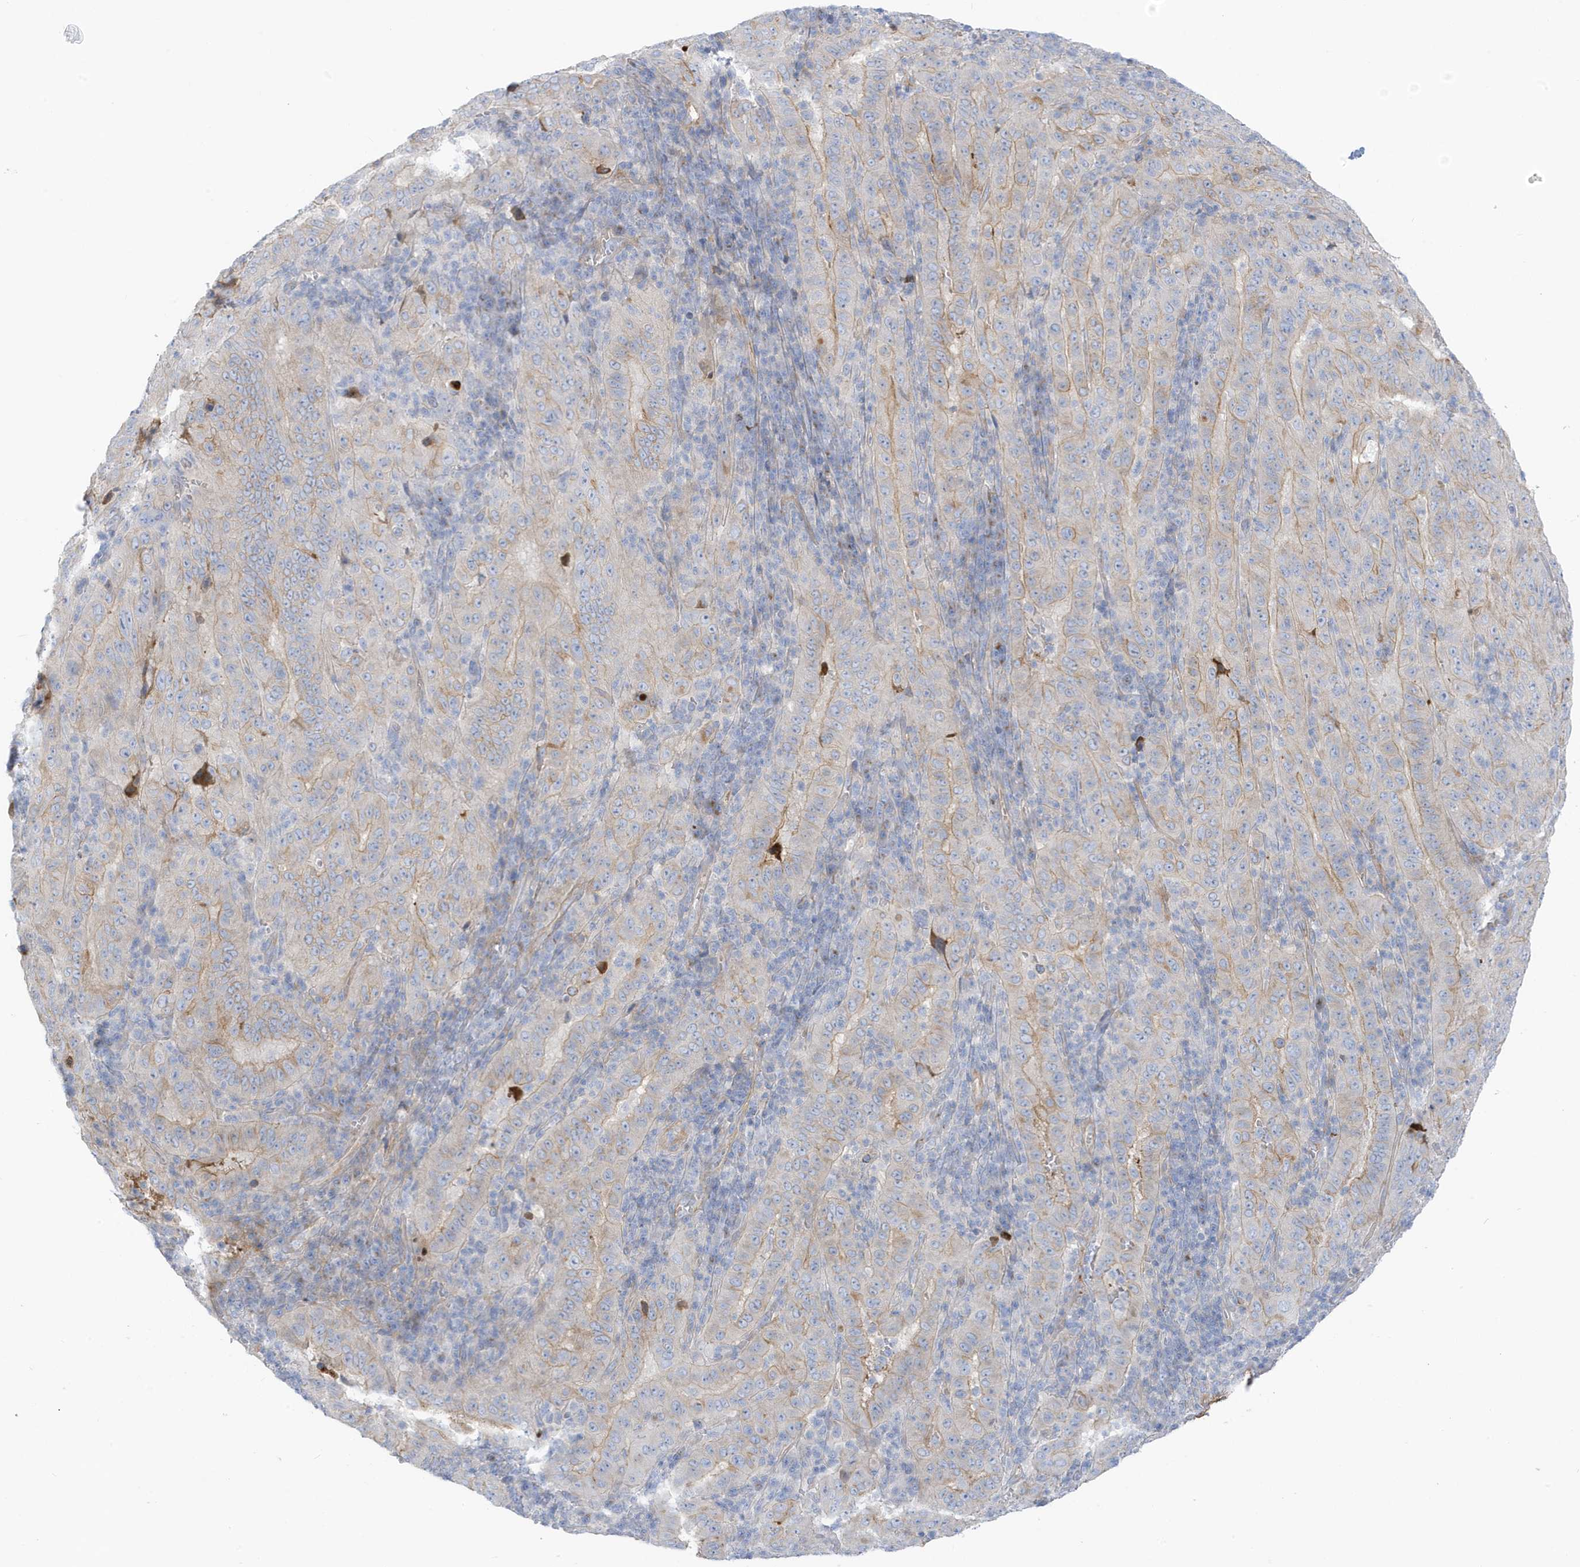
{"staining": {"intensity": "moderate", "quantity": "25%-75%", "location": "cytoplasmic/membranous"}, "tissue": "pancreatic cancer", "cell_type": "Tumor cells", "image_type": "cancer", "snomed": [{"axis": "morphology", "description": "Adenocarcinoma, NOS"}, {"axis": "topography", "description": "Pancreas"}], "caption": "This is an image of immunohistochemistry staining of pancreatic adenocarcinoma, which shows moderate staining in the cytoplasmic/membranous of tumor cells.", "gene": "ATP13A5", "patient": {"sex": "male", "age": 63}}